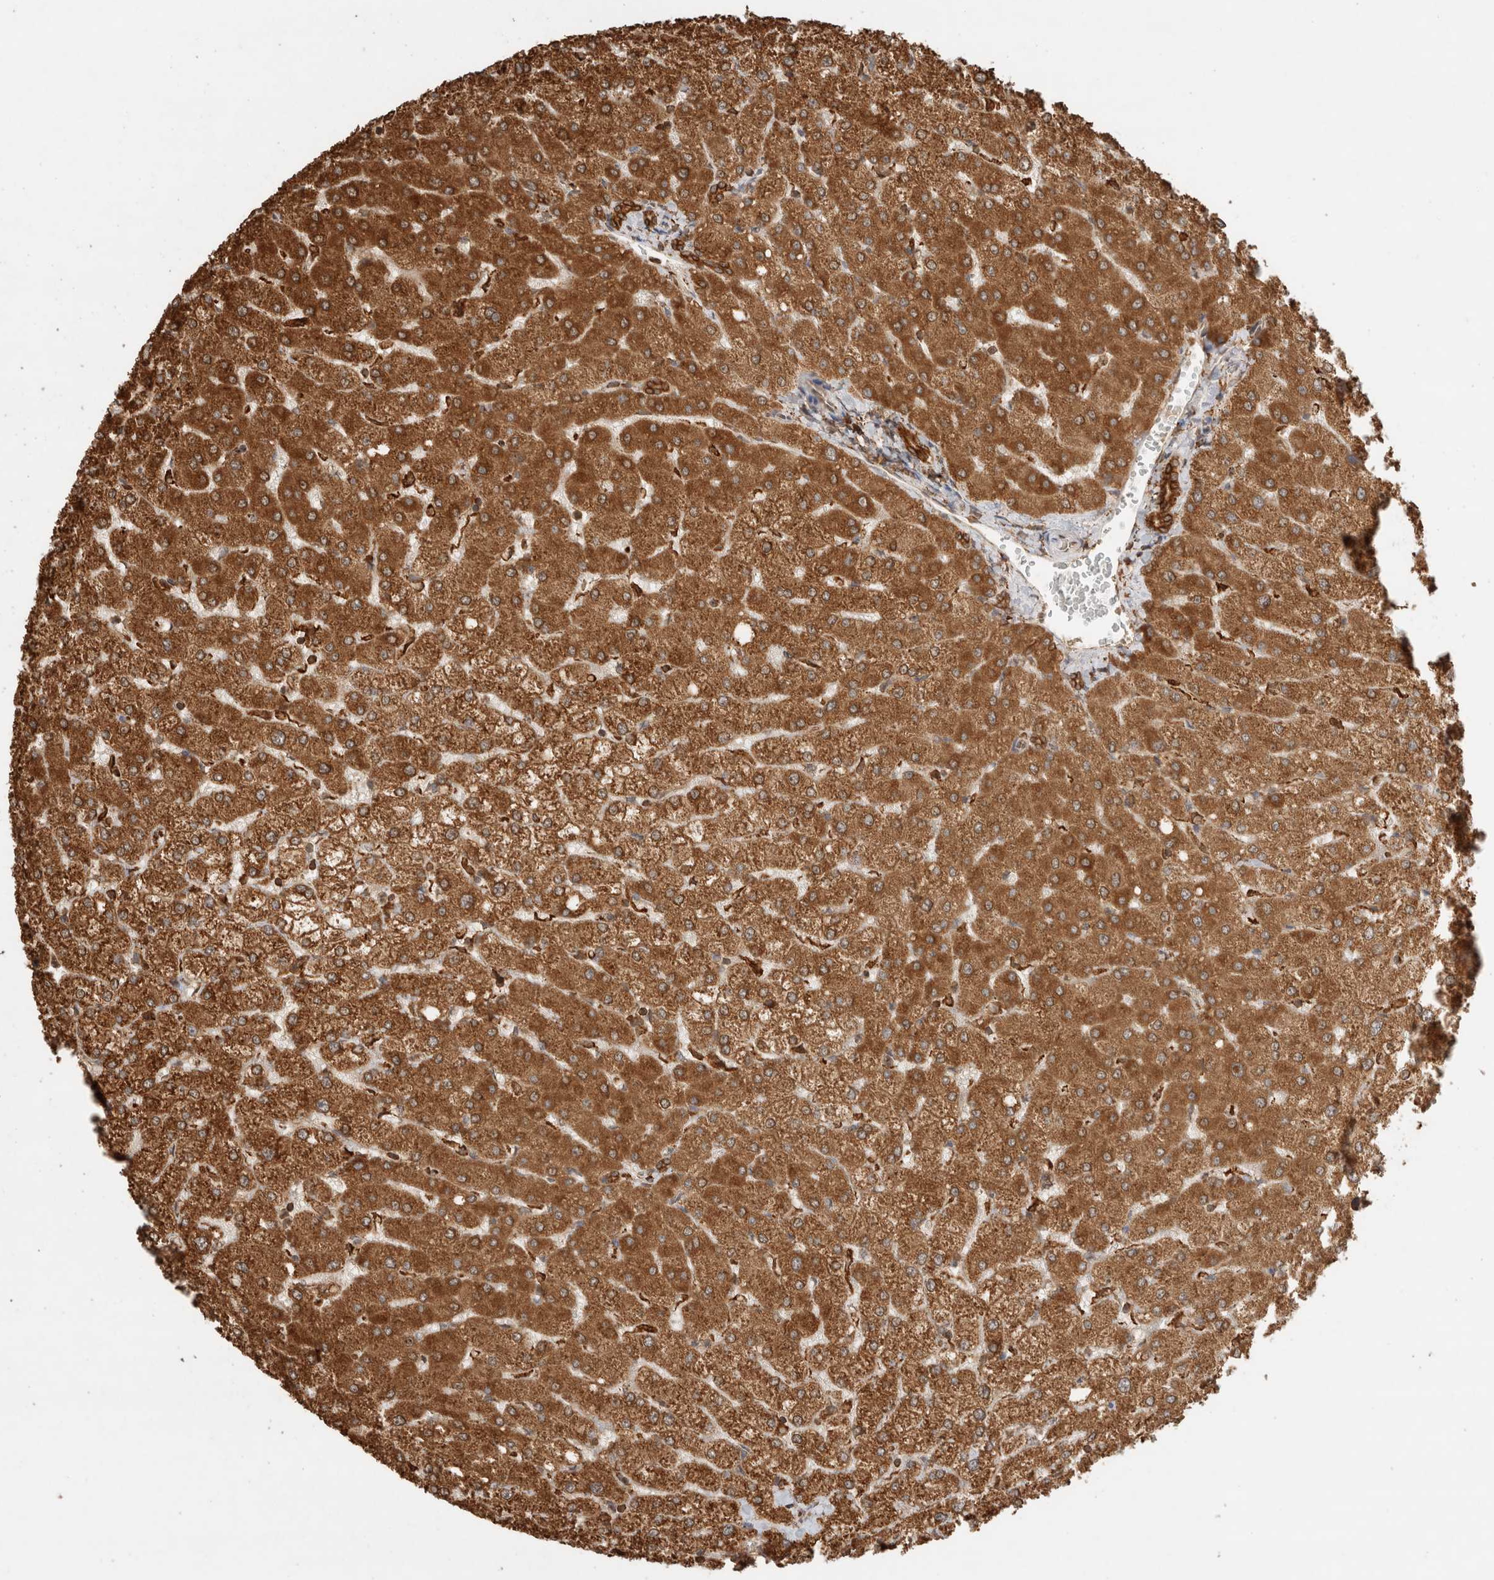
{"staining": {"intensity": "moderate", "quantity": ">75%", "location": "cytoplasmic/membranous"}, "tissue": "liver", "cell_type": "Cholangiocytes", "image_type": "normal", "snomed": [{"axis": "morphology", "description": "Normal tissue, NOS"}, {"axis": "topography", "description": "Liver"}], "caption": "This photomicrograph exhibits immunohistochemistry (IHC) staining of benign human liver, with medium moderate cytoplasmic/membranous expression in about >75% of cholangiocytes.", "gene": "ERAP1", "patient": {"sex": "female", "age": 54}}